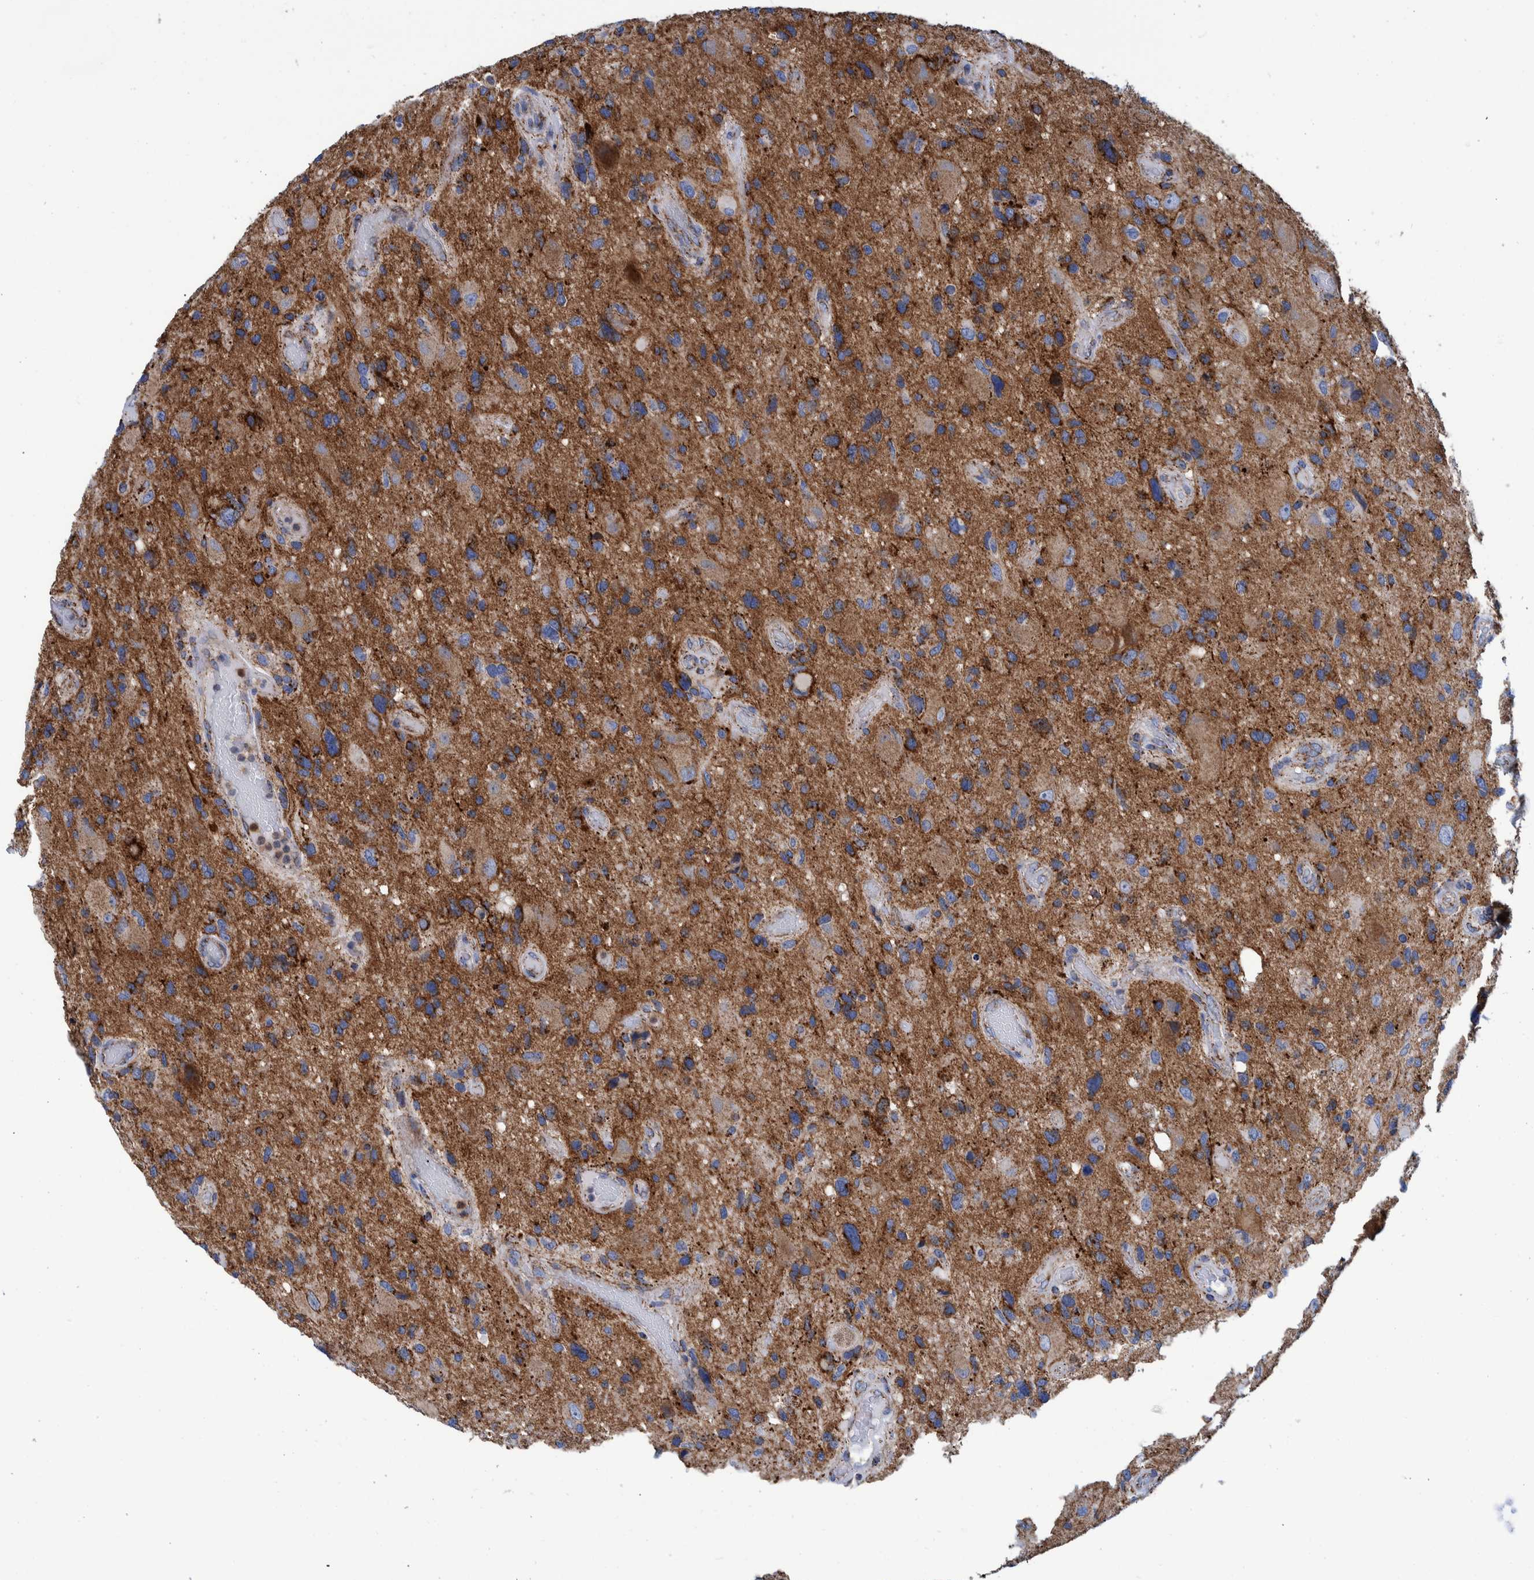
{"staining": {"intensity": "moderate", "quantity": ">75%", "location": "cytoplasmic/membranous"}, "tissue": "glioma", "cell_type": "Tumor cells", "image_type": "cancer", "snomed": [{"axis": "morphology", "description": "Glioma, malignant, High grade"}, {"axis": "topography", "description": "Brain"}], "caption": "This is an image of immunohistochemistry staining of glioma, which shows moderate staining in the cytoplasmic/membranous of tumor cells.", "gene": "BZW2", "patient": {"sex": "male", "age": 33}}